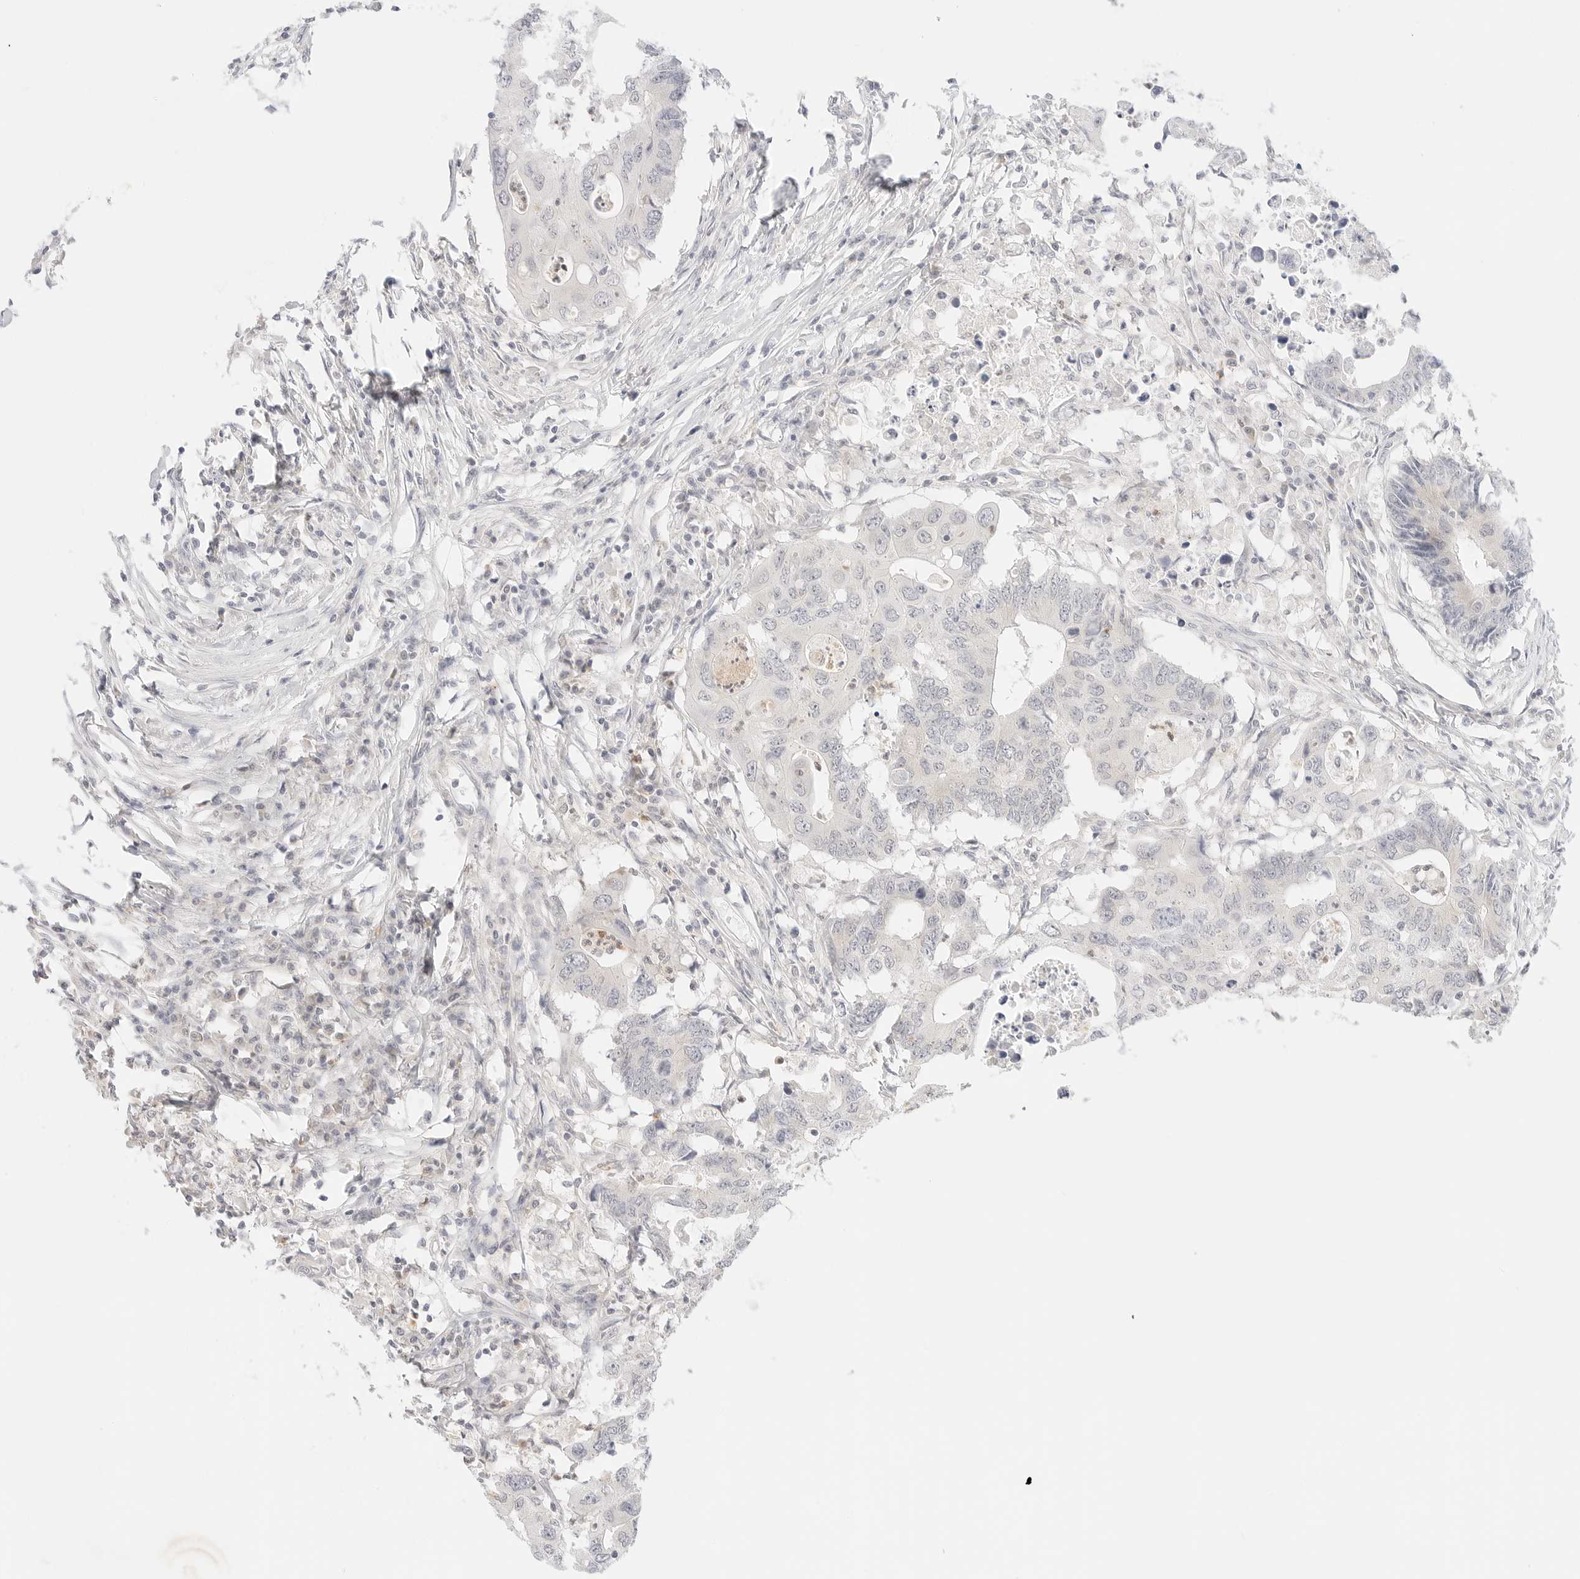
{"staining": {"intensity": "negative", "quantity": "none", "location": "none"}, "tissue": "colorectal cancer", "cell_type": "Tumor cells", "image_type": "cancer", "snomed": [{"axis": "morphology", "description": "Adenocarcinoma, NOS"}, {"axis": "topography", "description": "Colon"}], "caption": "Colorectal cancer was stained to show a protein in brown. There is no significant expression in tumor cells.", "gene": "GNAS", "patient": {"sex": "male", "age": 71}}